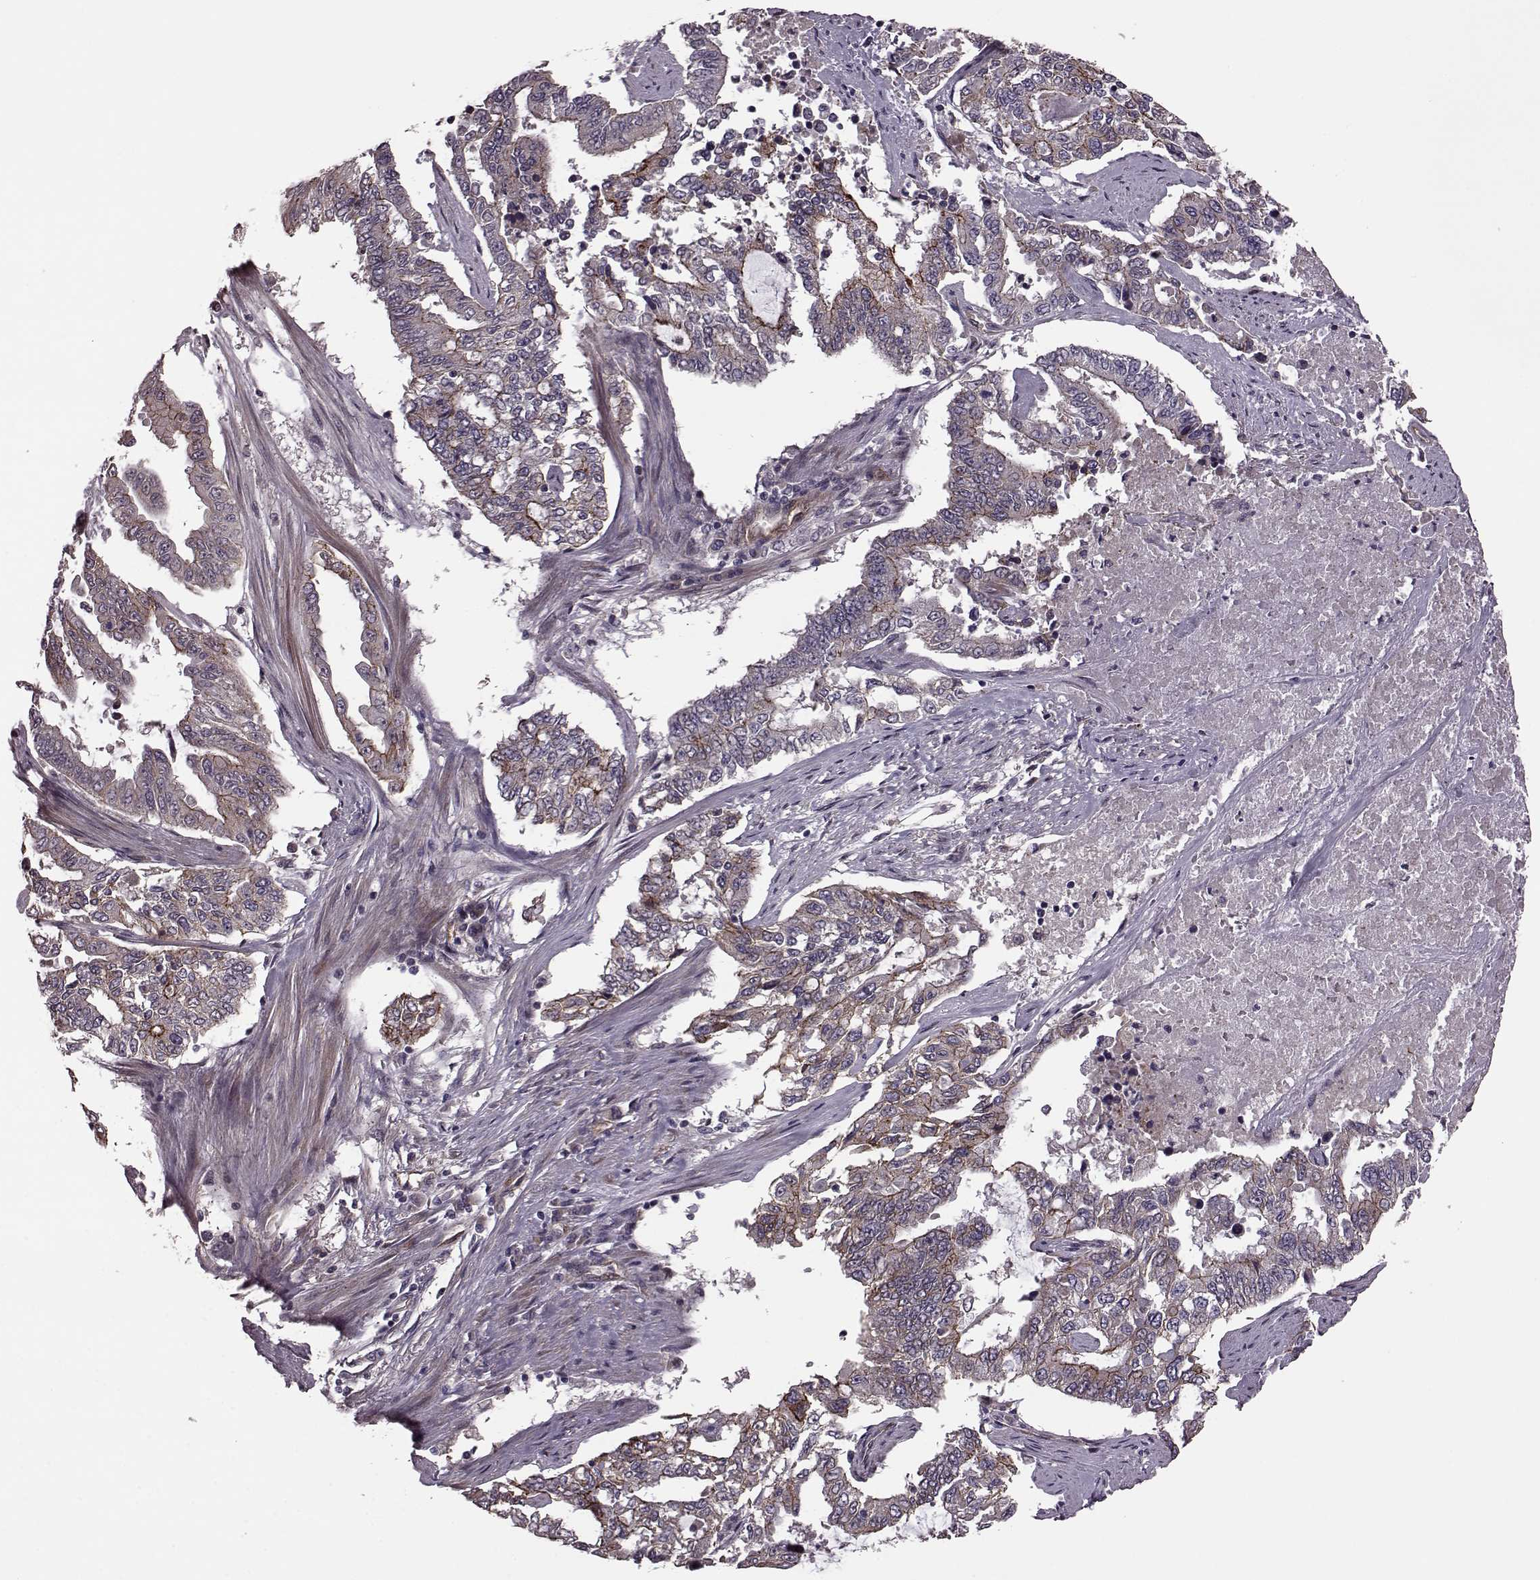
{"staining": {"intensity": "strong", "quantity": "25%-75%", "location": "cytoplasmic/membranous"}, "tissue": "endometrial cancer", "cell_type": "Tumor cells", "image_type": "cancer", "snomed": [{"axis": "morphology", "description": "Adenocarcinoma, NOS"}, {"axis": "topography", "description": "Uterus"}], "caption": "A brown stain highlights strong cytoplasmic/membranous staining of a protein in endometrial cancer tumor cells.", "gene": "SYNPO", "patient": {"sex": "female", "age": 59}}